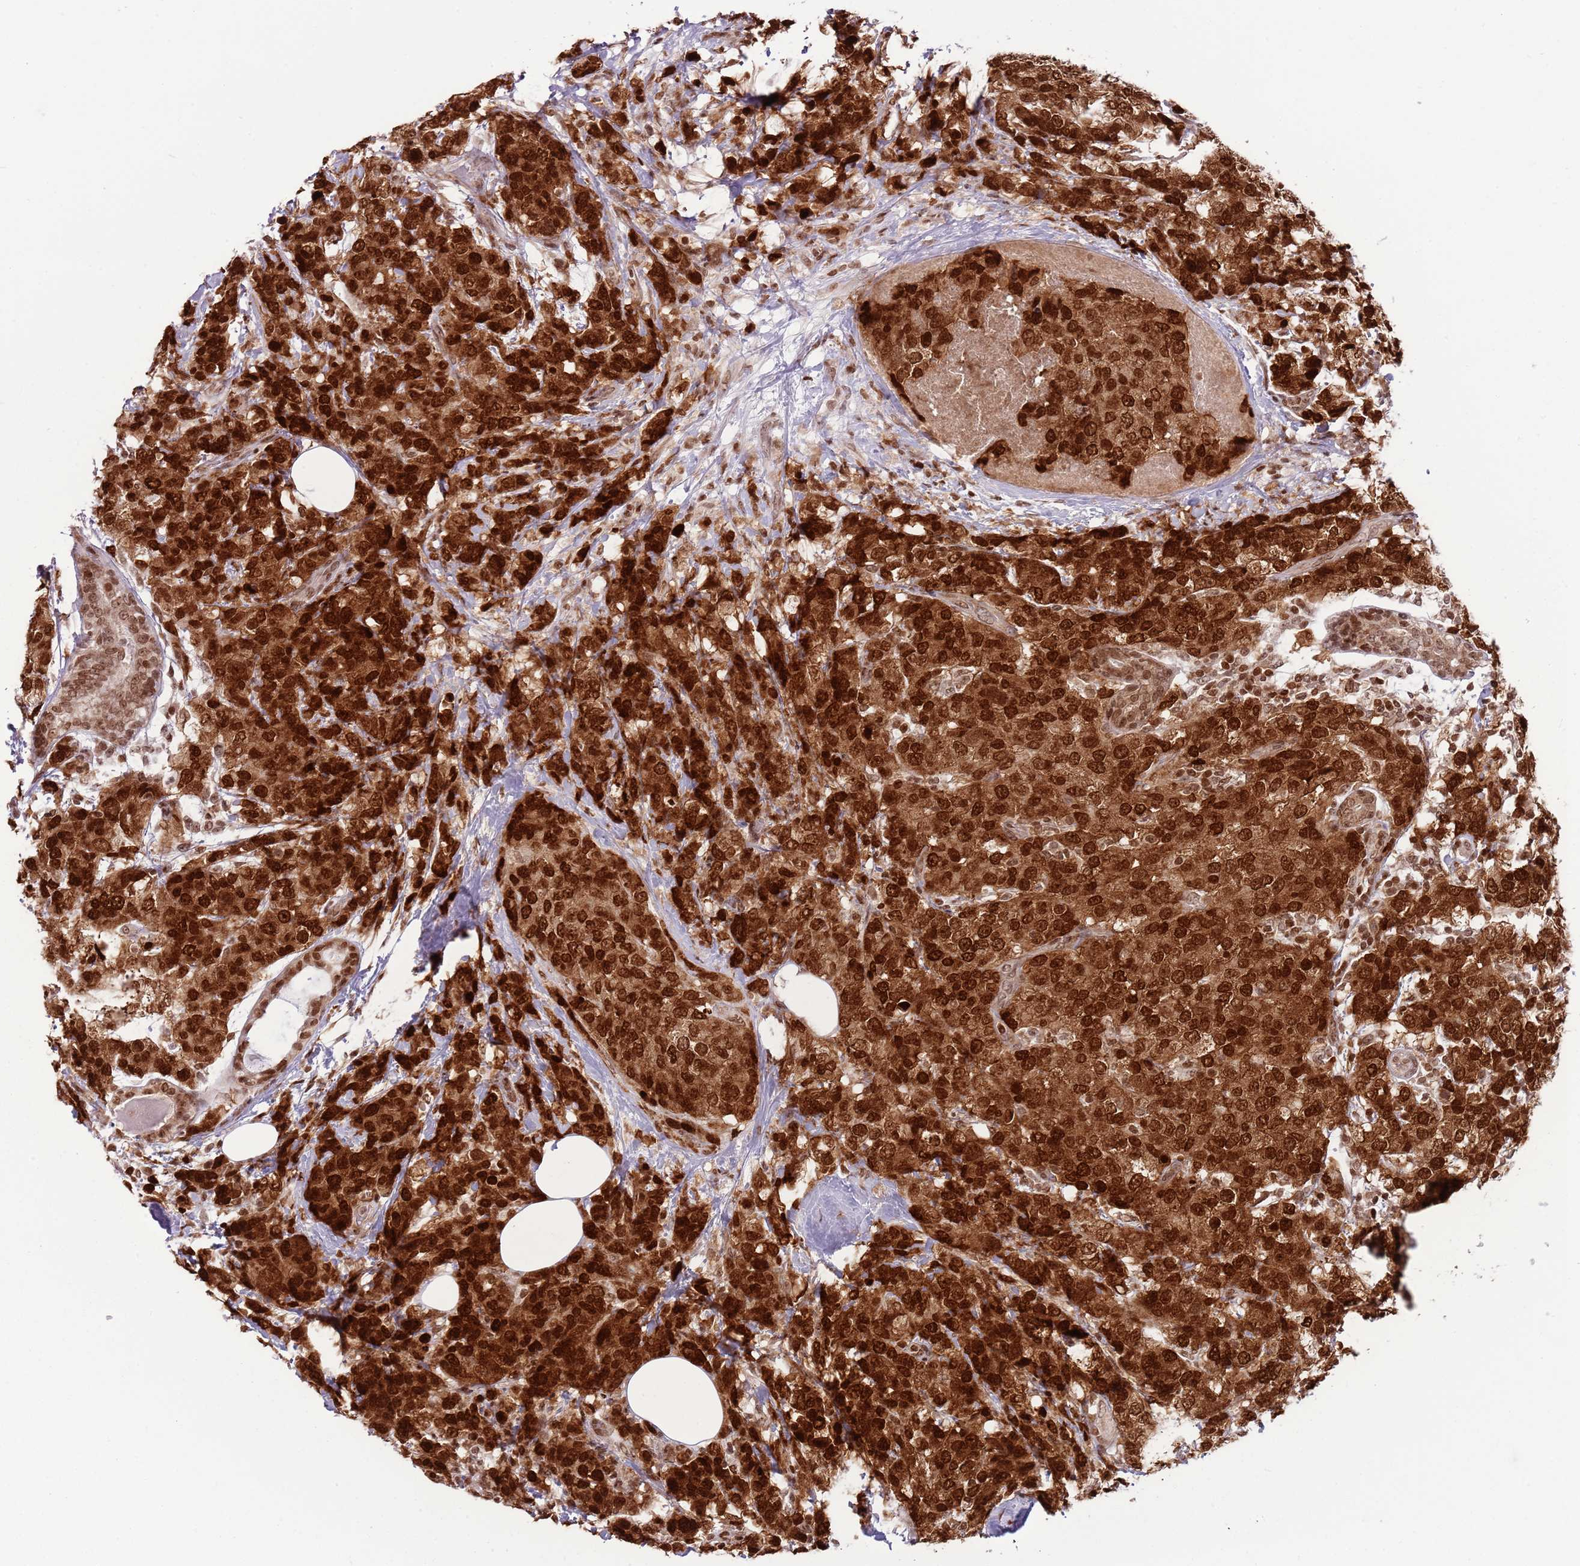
{"staining": {"intensity": "strong", "quantity": ">75%", "location": "nuclear"}, "tissue": "breast cancer", "cell_type": "Tumor cells", "image_type": "cancer", "snomed": [{"axis": "morphology", "description": "Lobular carcinoma"}, {"axis": "topography", "description": "Breast"}], "caption": "Strong nuclear expression is appreciated in about >75% of tumor cells in breast cancer. The protein of interest is stained brown, and the nuclei are stained in blue (DAB (3,3'-diaminobenzidine) IHC with brightfield microscopy, high magnification).", "gene": "SELENOH", "patient": {"sex": "female", "age": 59}}